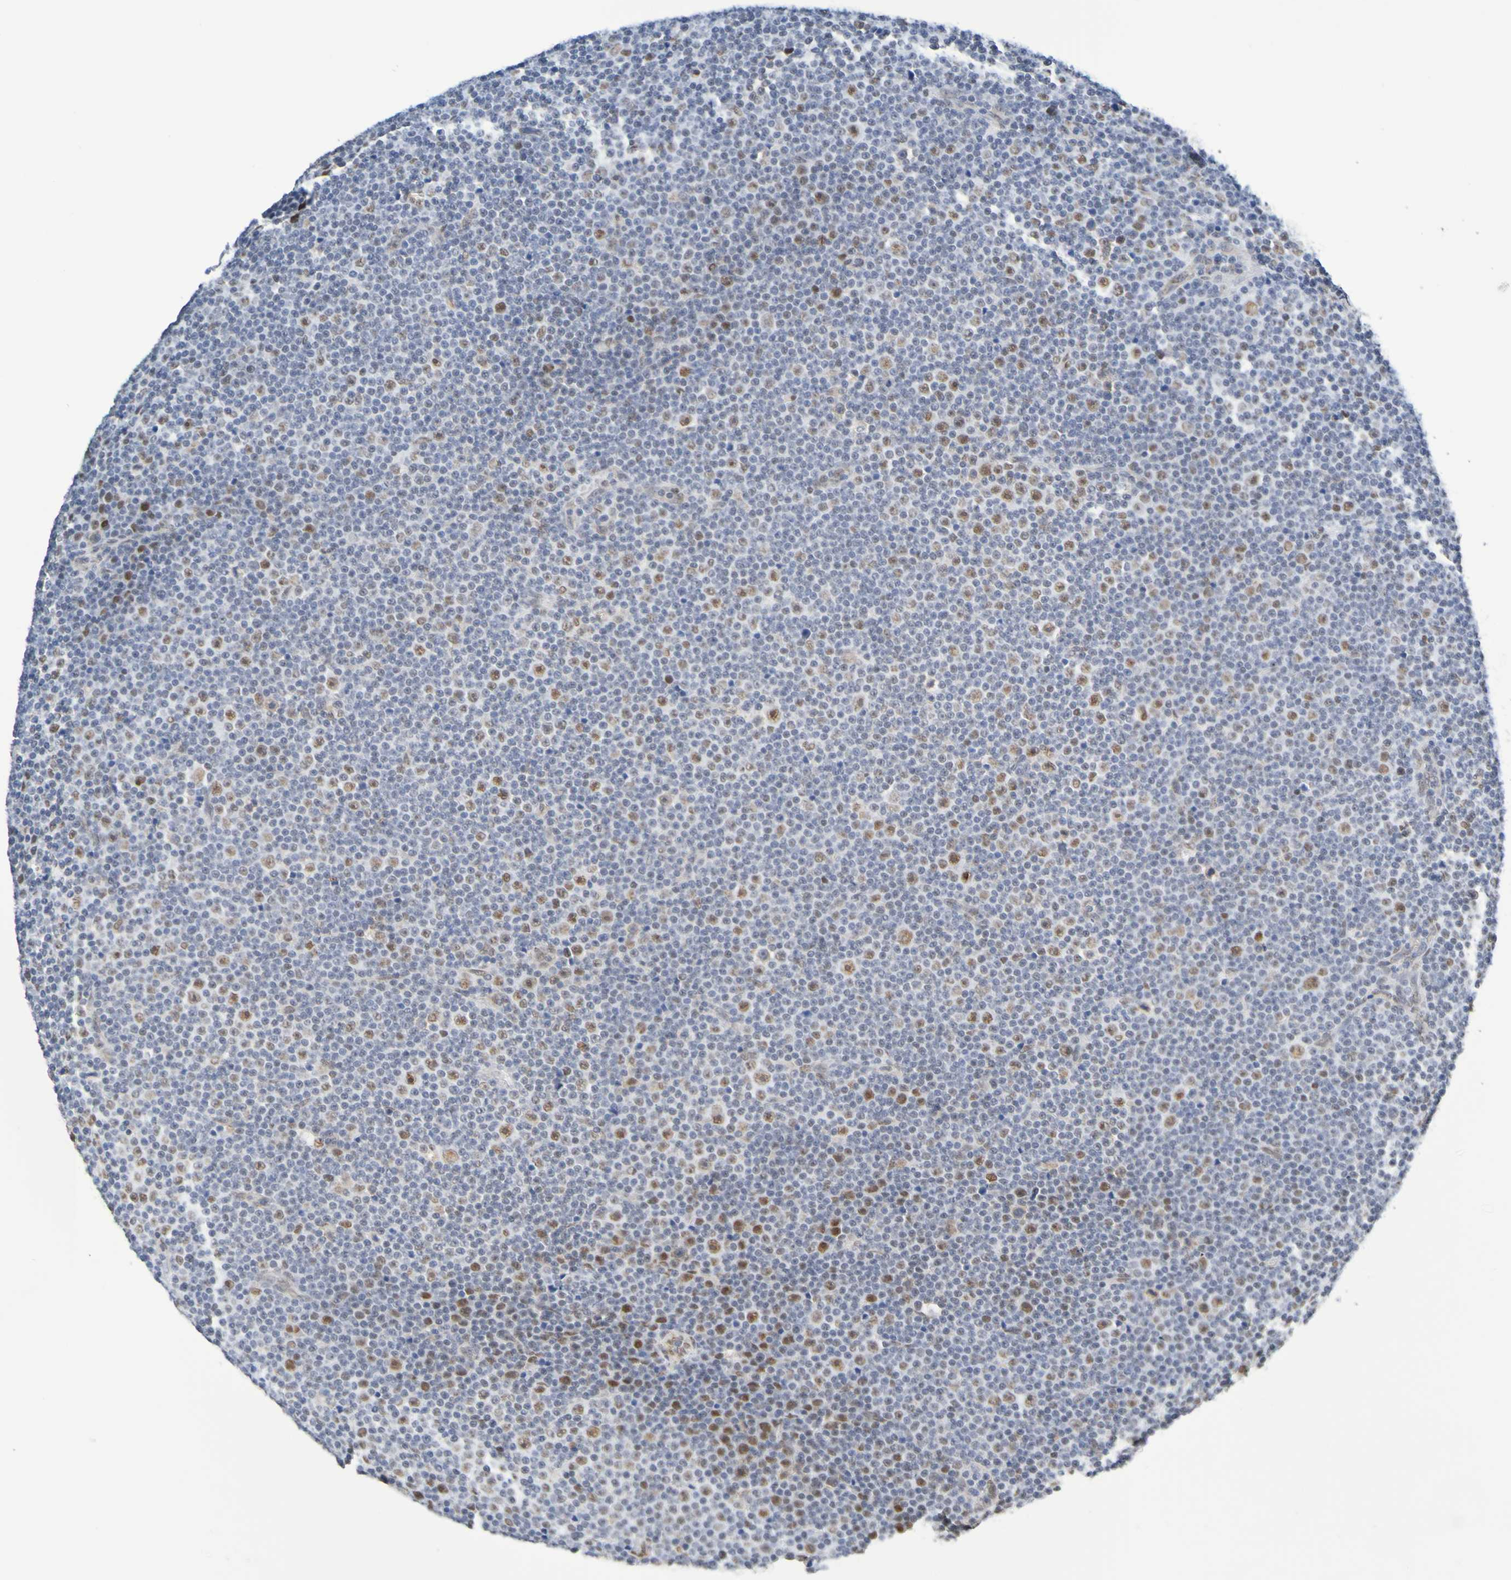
{"staining": {"intensity": "moderate", "quantity": "25%-75%", "location": "nuclear"}, "tissue": "lymphoma", "cell_type": "Tumor cells", "image_type": "cancer", "snomed": [{"axis": "morphology", "description": "Malignant lymphoma, non-Hodgkin's type, Low grade"}, {"axis": "topography", "description": "Lymph node"}], "caption": "The histopathology image reveals a brown stain indicating the presence of a protein in the nuclear of tumor cells in lymphoma.", "gene": "HDAC2", "patient": {"sex": "female", "age": 67}}